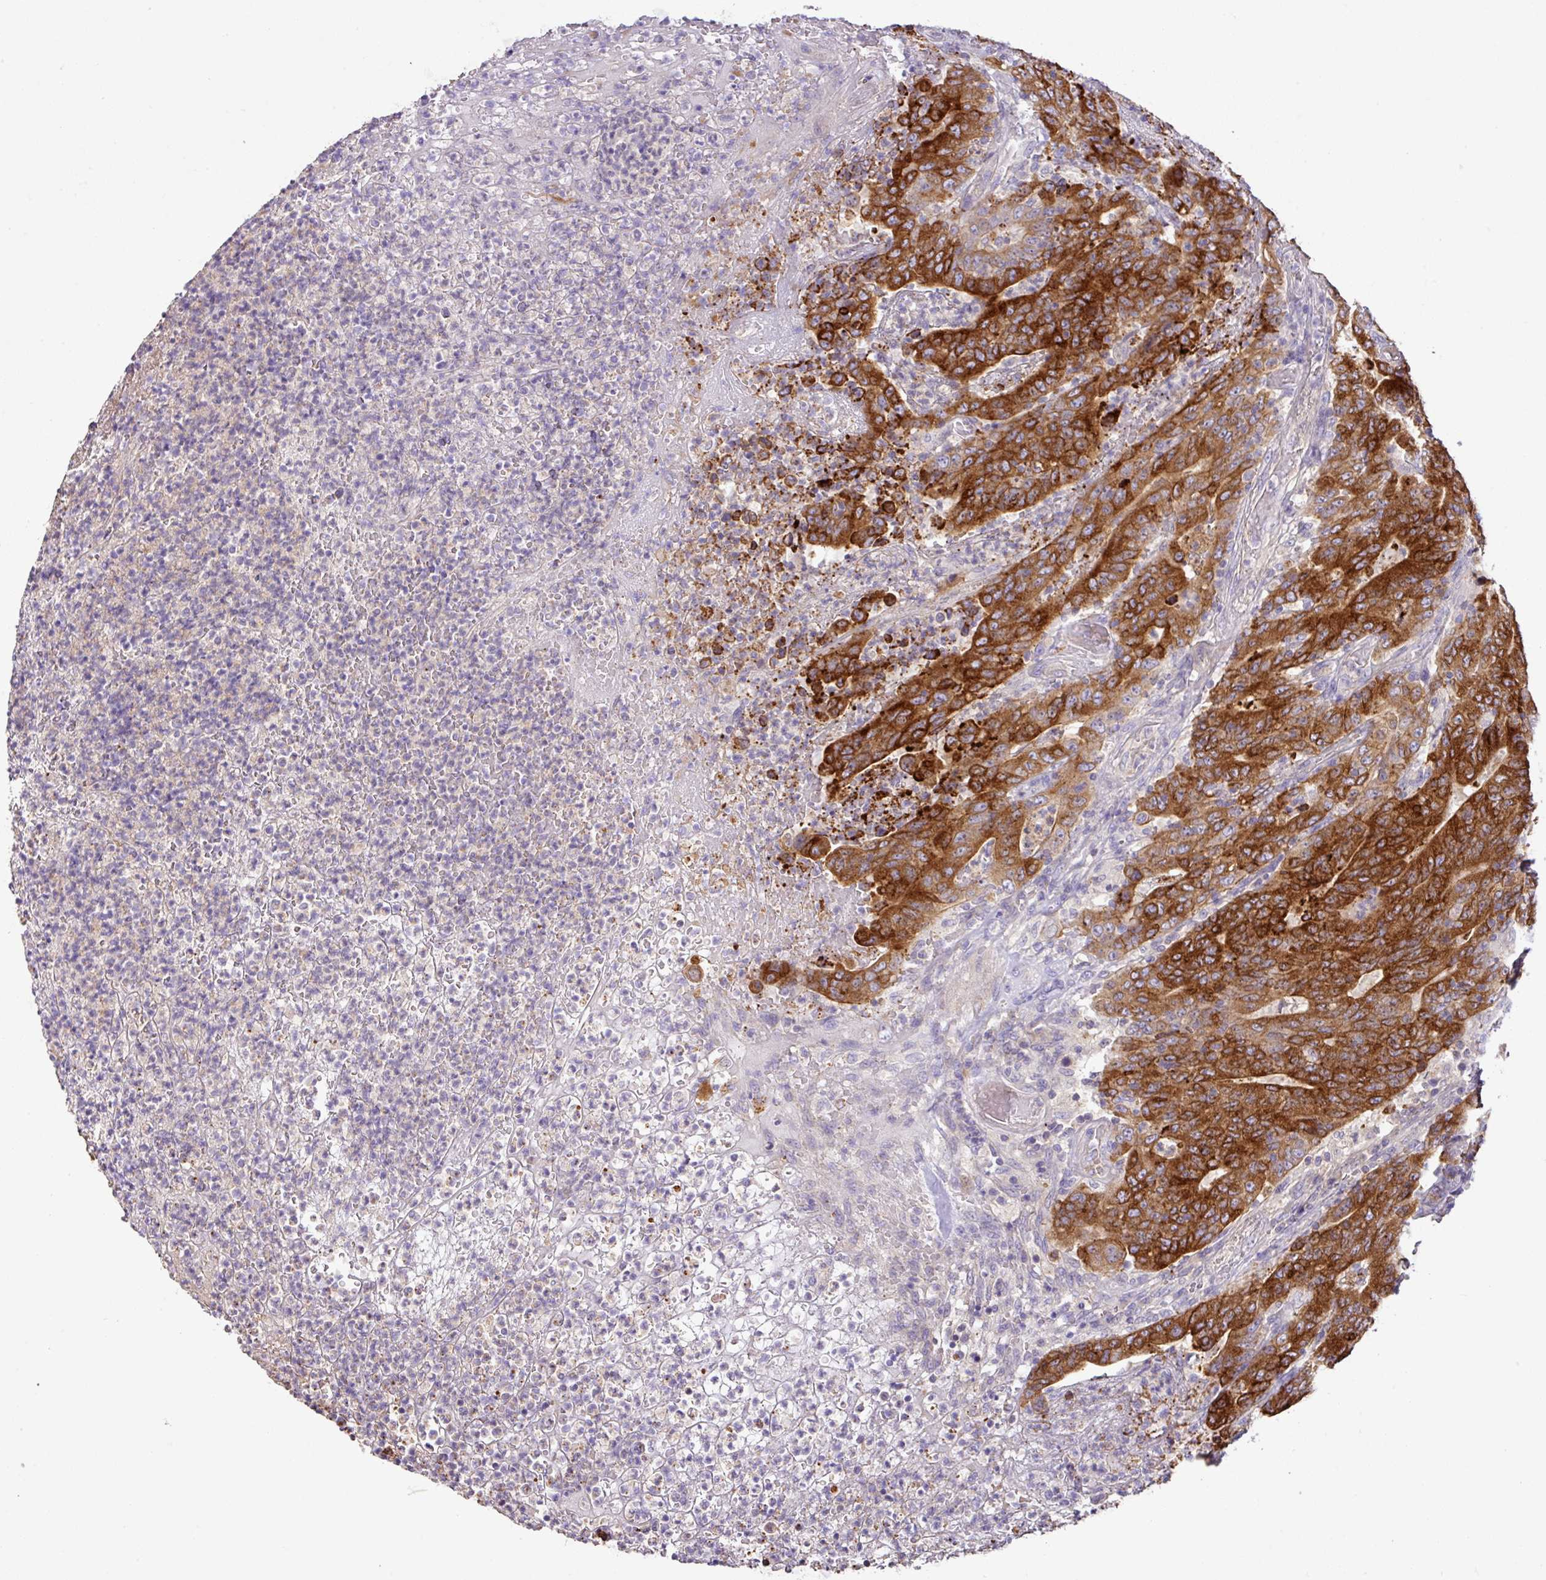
{"staining": {"intensity": "strong", "quantity": ">75%", "location": "cytoplasmic/membranous"}, "tissue": "colorectal cancer", "cell_type": "Tumor cells", "image_type": "cancer", "snomed": [{"axis": "morphology", "description": "Adenocarcinoma, NOS"}, {"axis": "topography", "description": "Colon"}], "caption": "Approximately >75% of tumor cells in human colorectal cancer (adenocarcinoma) show strong cytoplasmic/membranous protein expression as visualized by brown immunohistochemical staining.", "gene": "AGR3", "patient": {"sex": "female", "age": 75}}